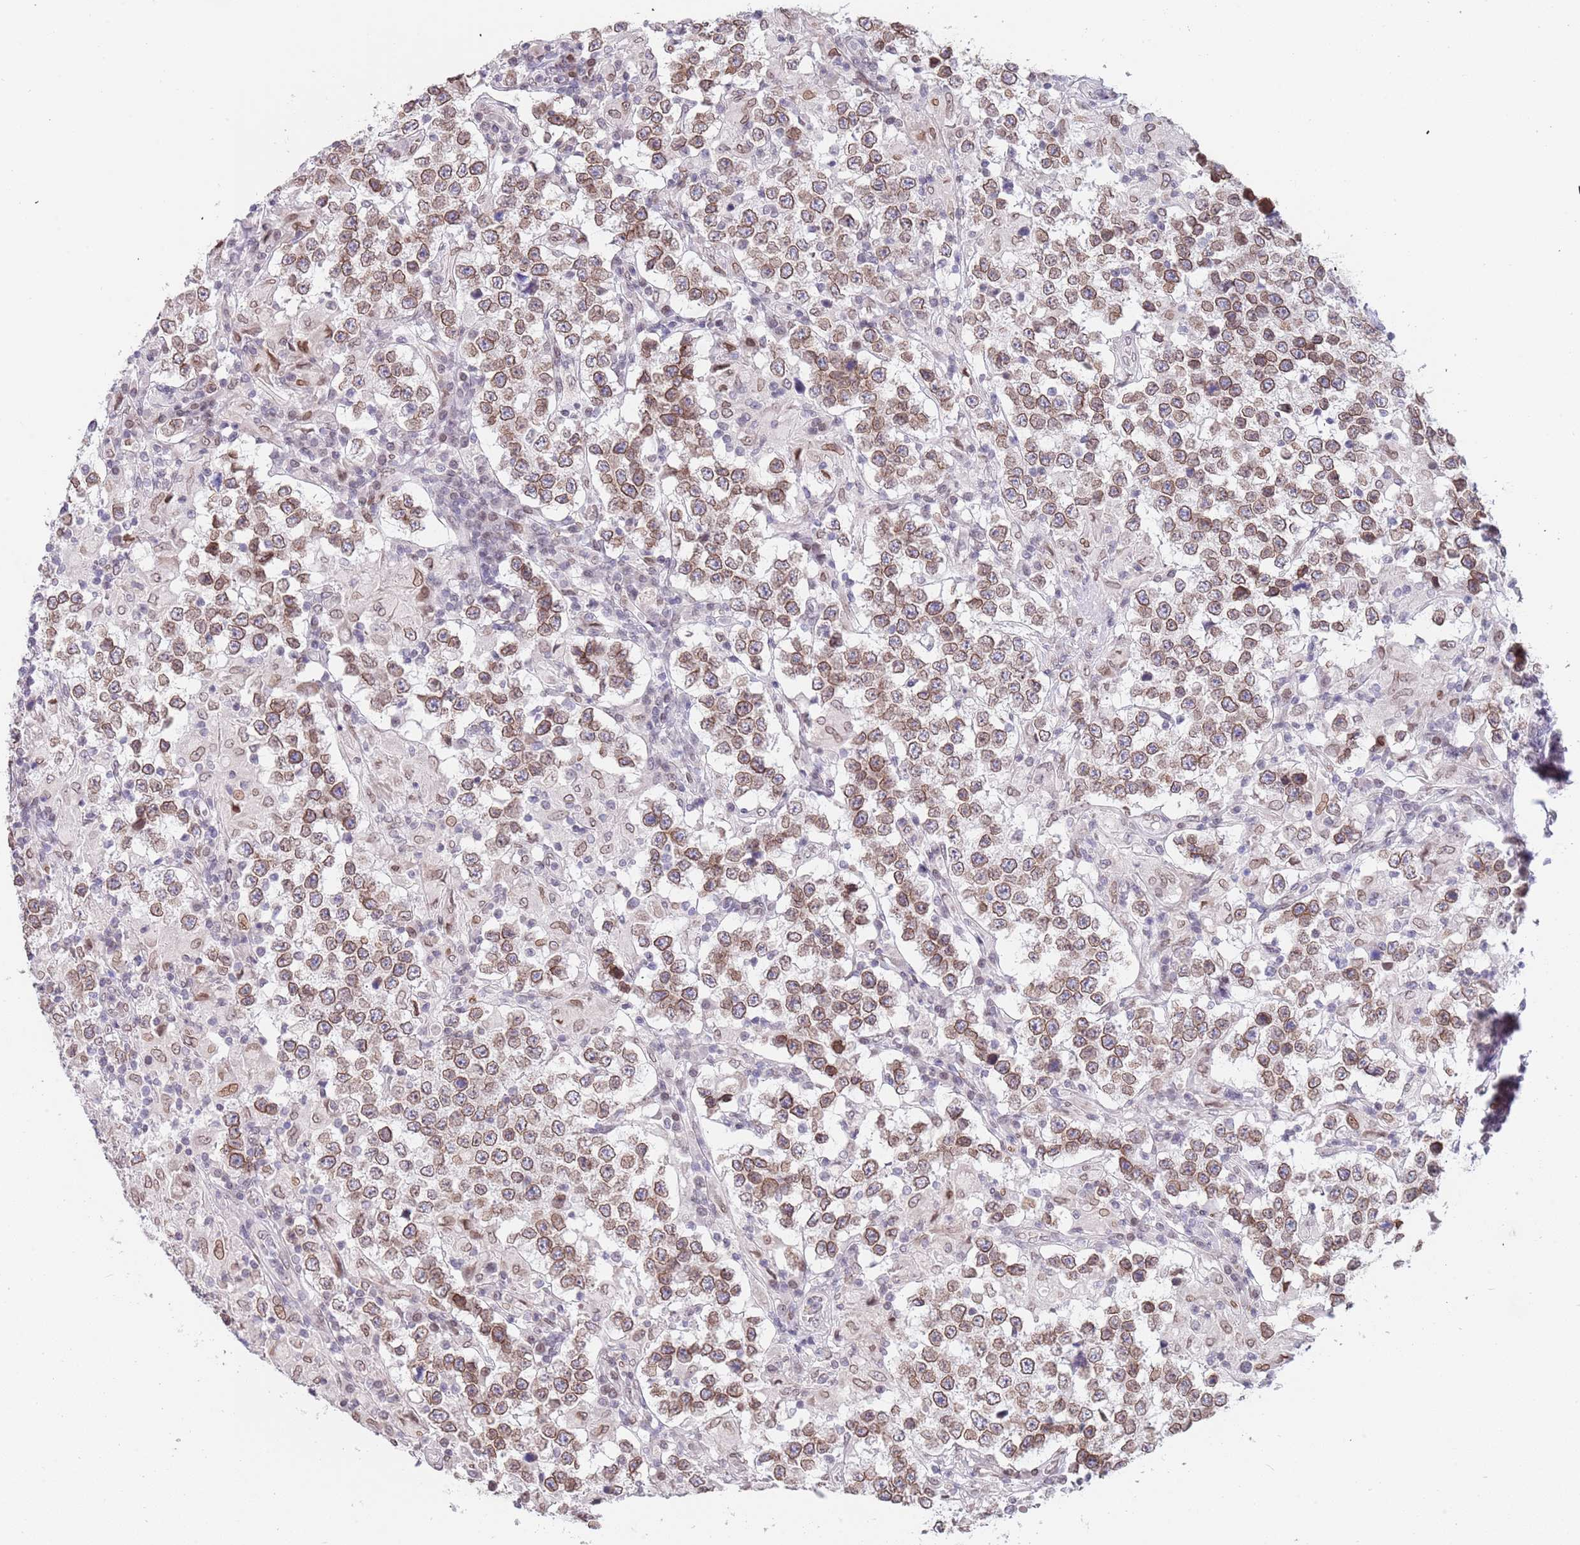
{"staining": {"intensity": "moderate", "quantity": ">75%", "location": "cytoplasmic/membranous,nuclear"}, "tissue": "testis cancer", "cell_type": "Tumor cells", "image_type": "cancer", "snomed": [{"axis": "morphology", "description": "Seminoma, NOS"}, {"axis": "morphology", "description": "Carcinoma, Embryonal, NOS"}, {"axis": "topography", "description": "Testis"}], "caption": "Protein staining exhibits moderate cytoplasmic/membranous and nuclear staining in about >75% of tumor cells in testis cancer. (Stains: DAB (3,3'-diaminobenzidine) in brown, nuclei in blue, Microscopy: brightfield microscopy at high magnification).", "gene": "KLHDC2", "patient": {"sex": "male", "age": 41}}